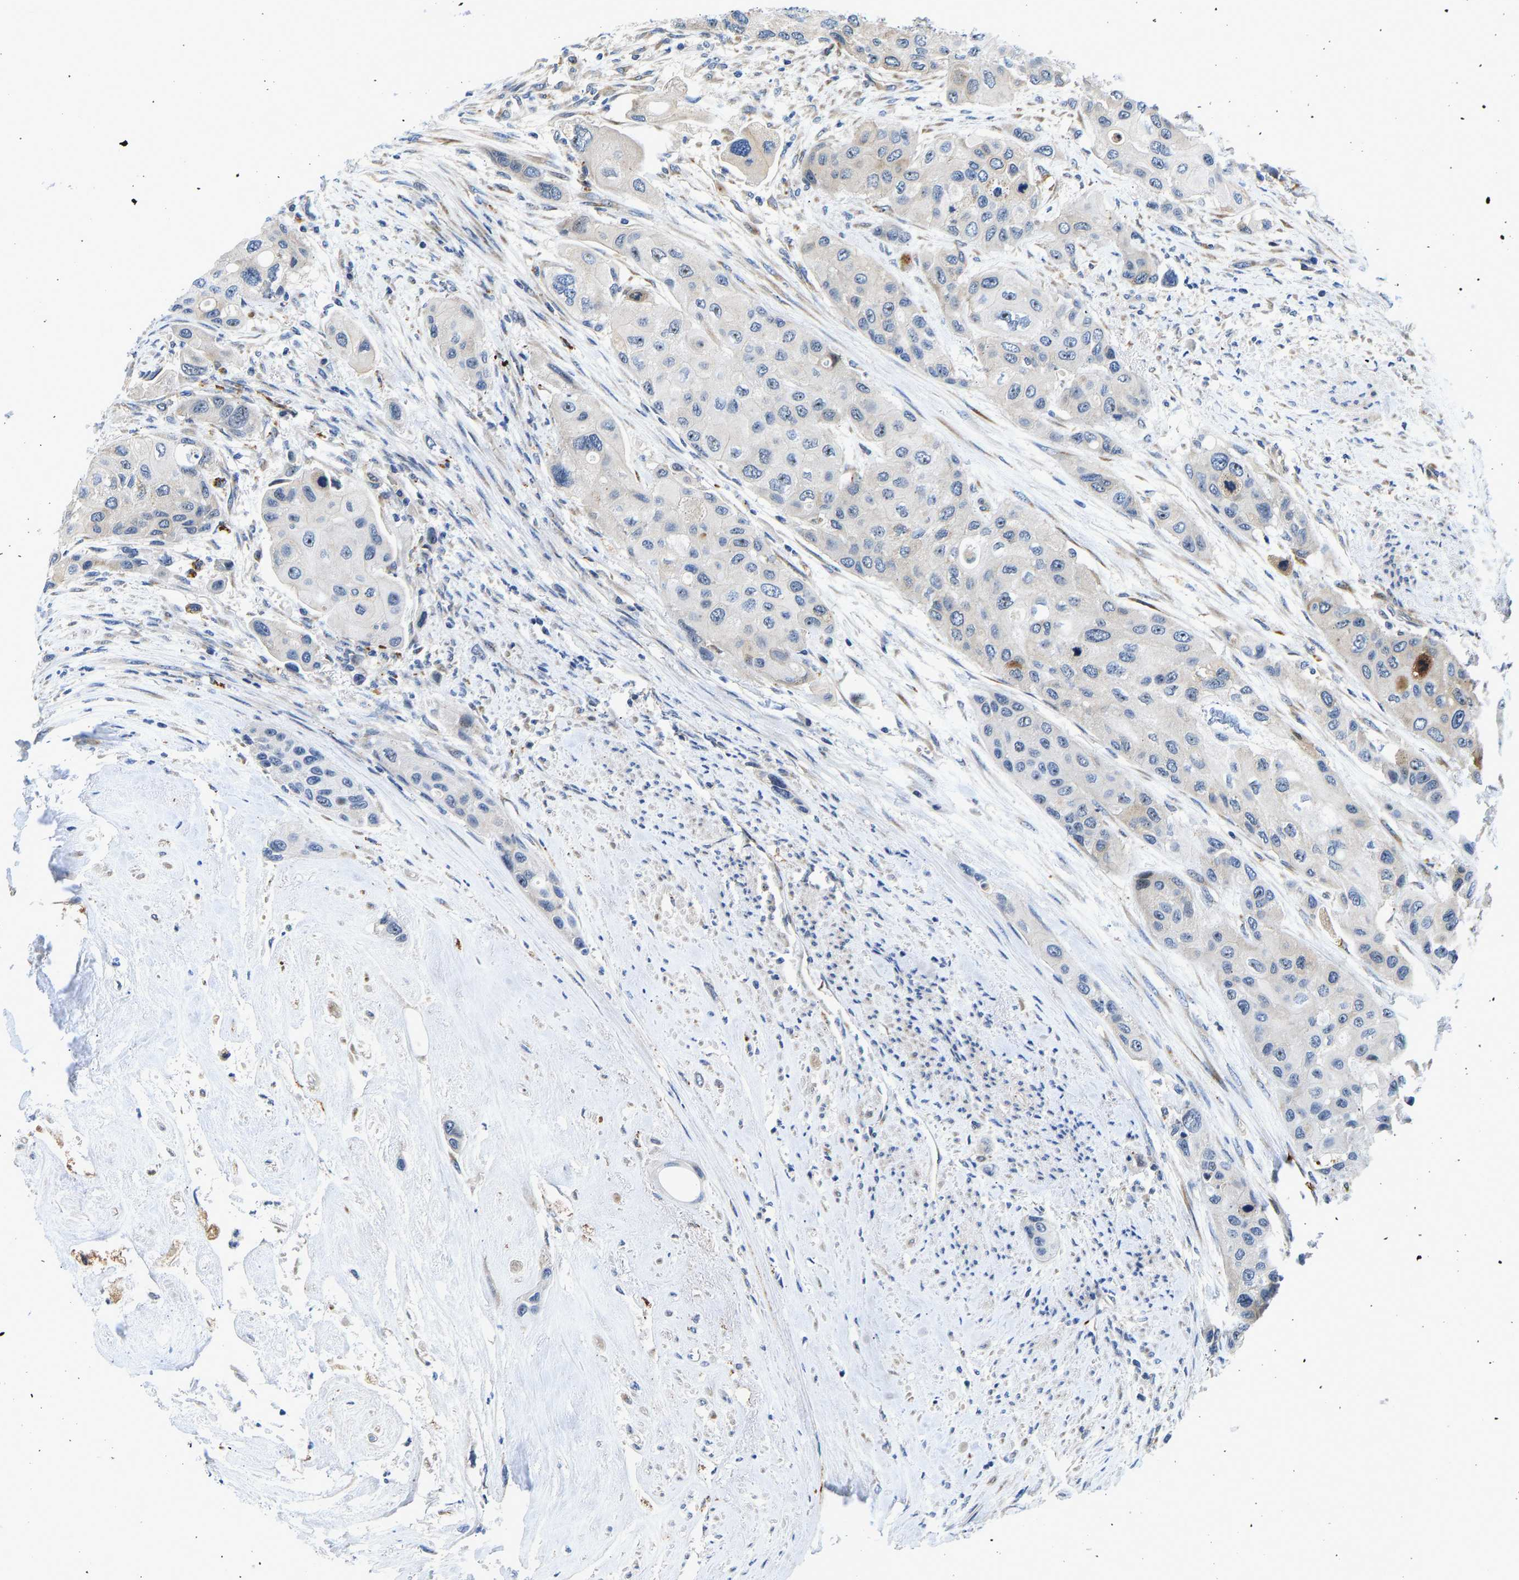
{"staining": {"intensity": "moderate", "quantity": "<25%", "location": "cytoplasmic/membranous"}, "tissue": "urothelial cancer", "cell_type": "Tumor cells", "image_type": "cancer", "snomed": [{"axis": "morphology", "description": "Urothelial carcinoma, High grade"}, {"axis": "topography", "description": "Urinary bladder"}], "caption": "Immunohistochemistry (IHC) (DAB (3,3'-diaminobenzidine)) staining of high-grade urothelial carcinoma exhibits moderate cytoplasmic/membranous protein positivity in approximately <25% of tumor cells. (Brightfield microscopy of DAB IHC at high magnification).", "gene": "RESF1", "patient": {"sex": "female", "age": 56}}